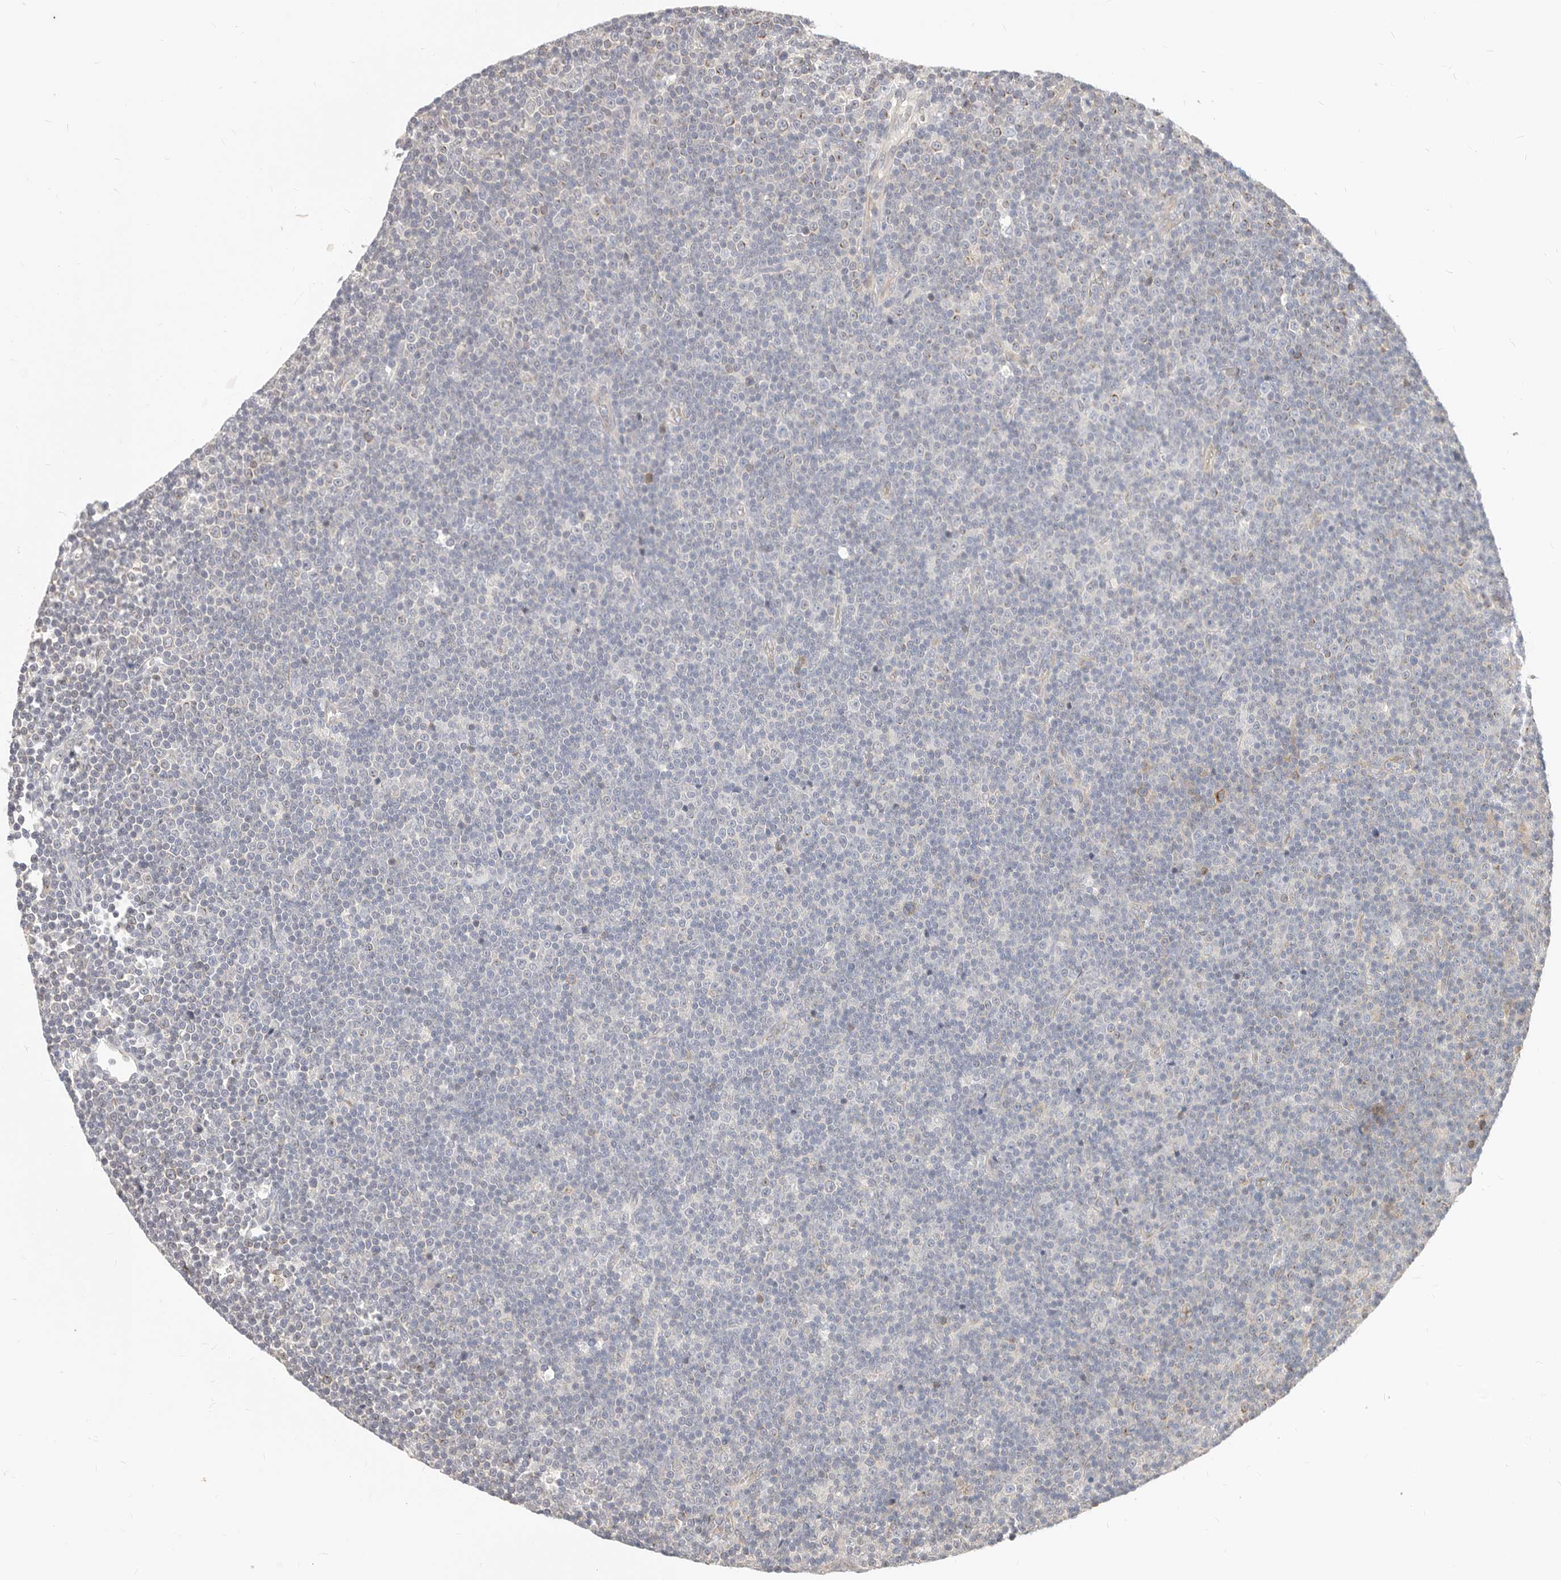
{"staining": {"intensity": "negative", "quantity": "none", "location": "none"}, "tissue": "lymphoma", "cell_type": "Tumor cells", "image_type": "cancer", "snomed": [{"axis": "morphology", "description": "Malignant lymphoma, non-Hodgkin's type, Low grade"}, {"axis": "topography", "description": "Lymph node"}], "caption": "An image of human lymphoma is negative for staining in tumor cells.", "gene": "DTNBP1", "patient": {"sex": "female", "age": 67}}